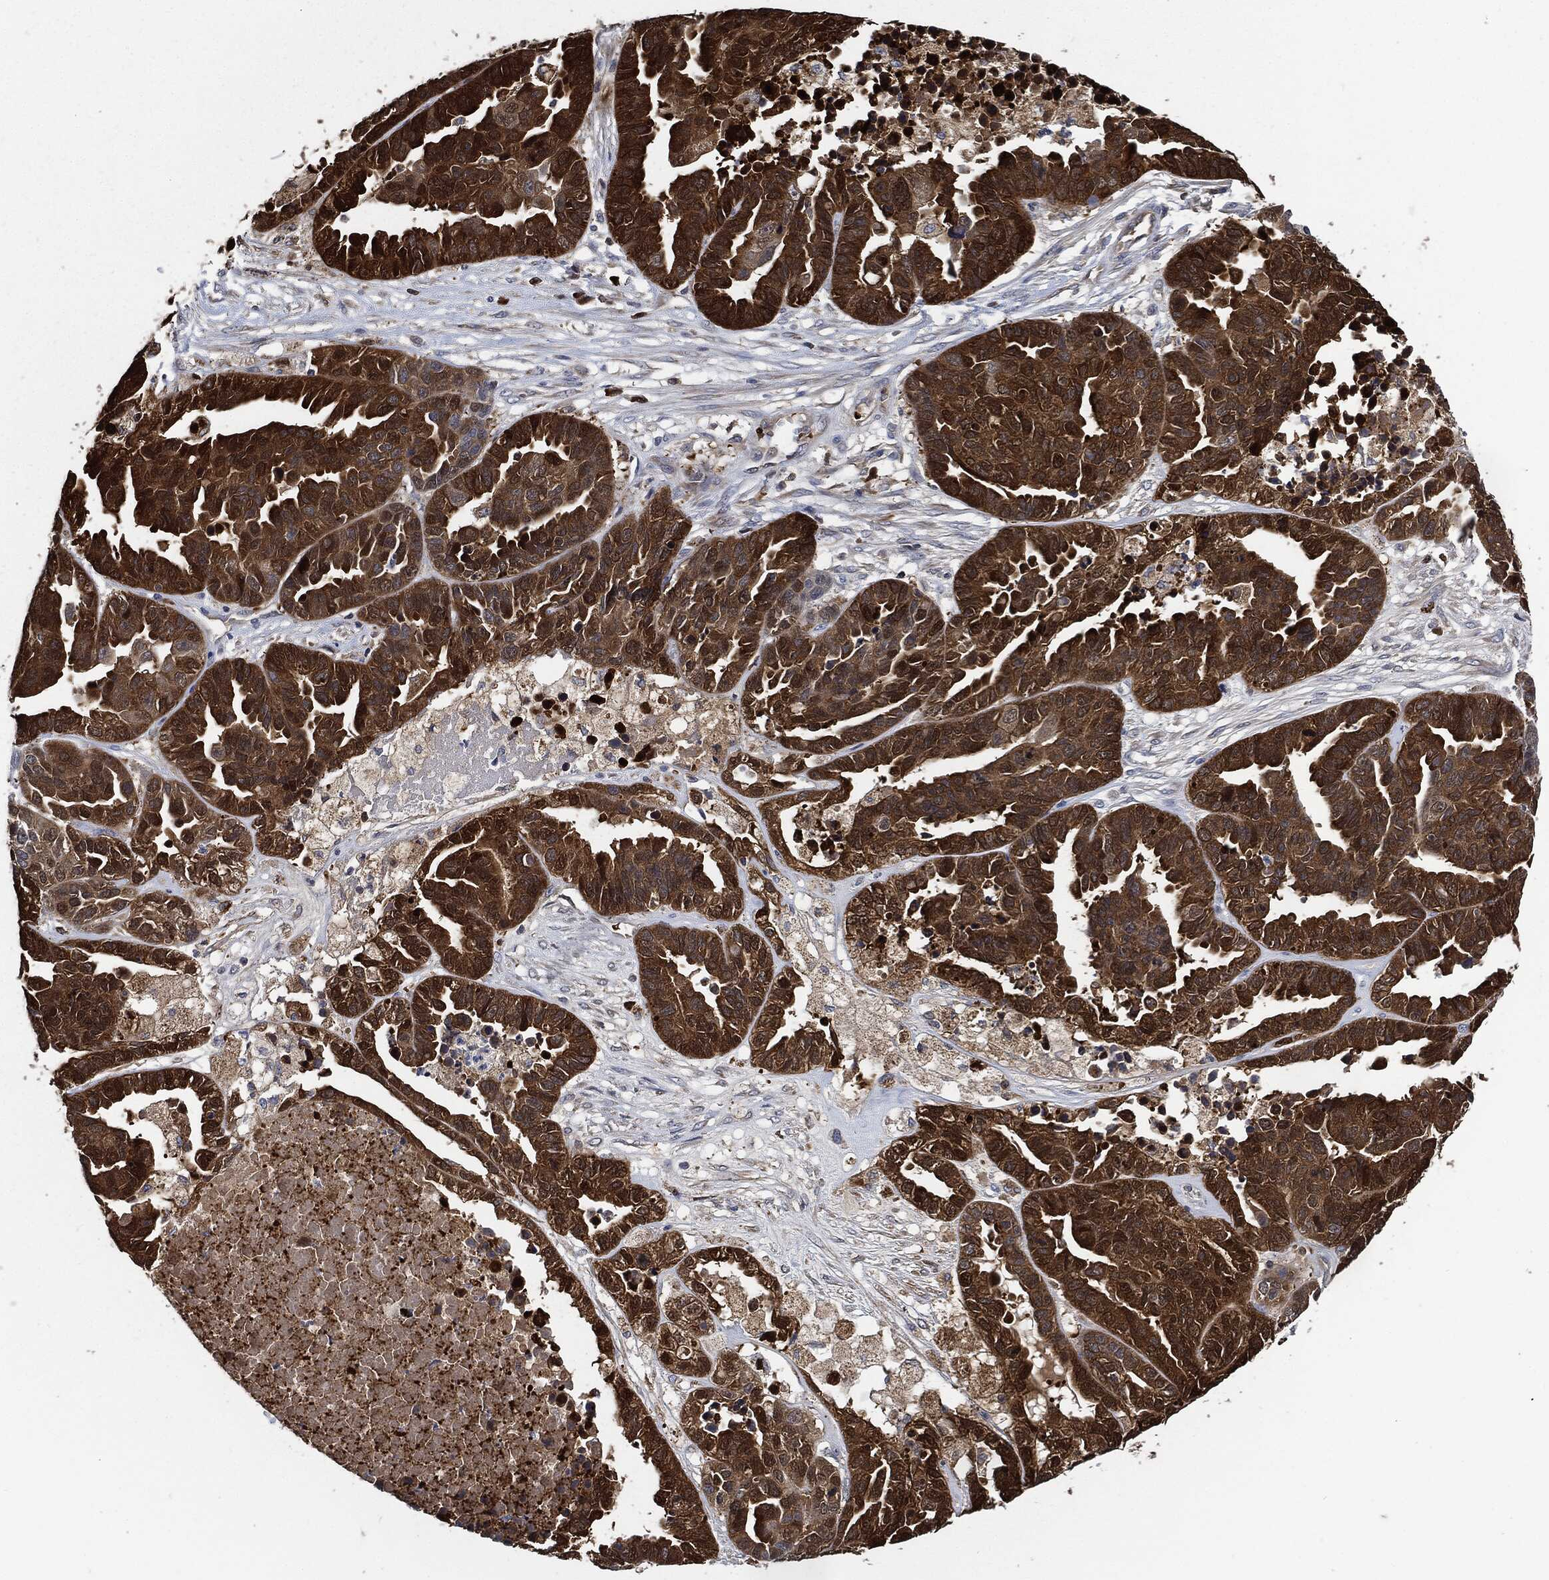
{"staining": {"intensity": "strong", "quantity": ">75%", "location": "cytoplasmic/membranous"}, "tissue": "ovarian cancer", "cell_type": "Tumor cells", "image_type": "cancer", "snomed": [{"axis": "morphology", "description": "Cystadenocarcinoma, serous, NOS"}, {"axis": "topography", "description": "Ovary"}], "caption": "There is high levels of strong cytoplasmic/membranous positivity in tumor cells of ovarian cancer (serous cystadenocarcinoma), as demonstrated by immunohistochemical staining (brown color).", "gene": "PRDX2", "patient": {"sex": "female", "age": 87}}